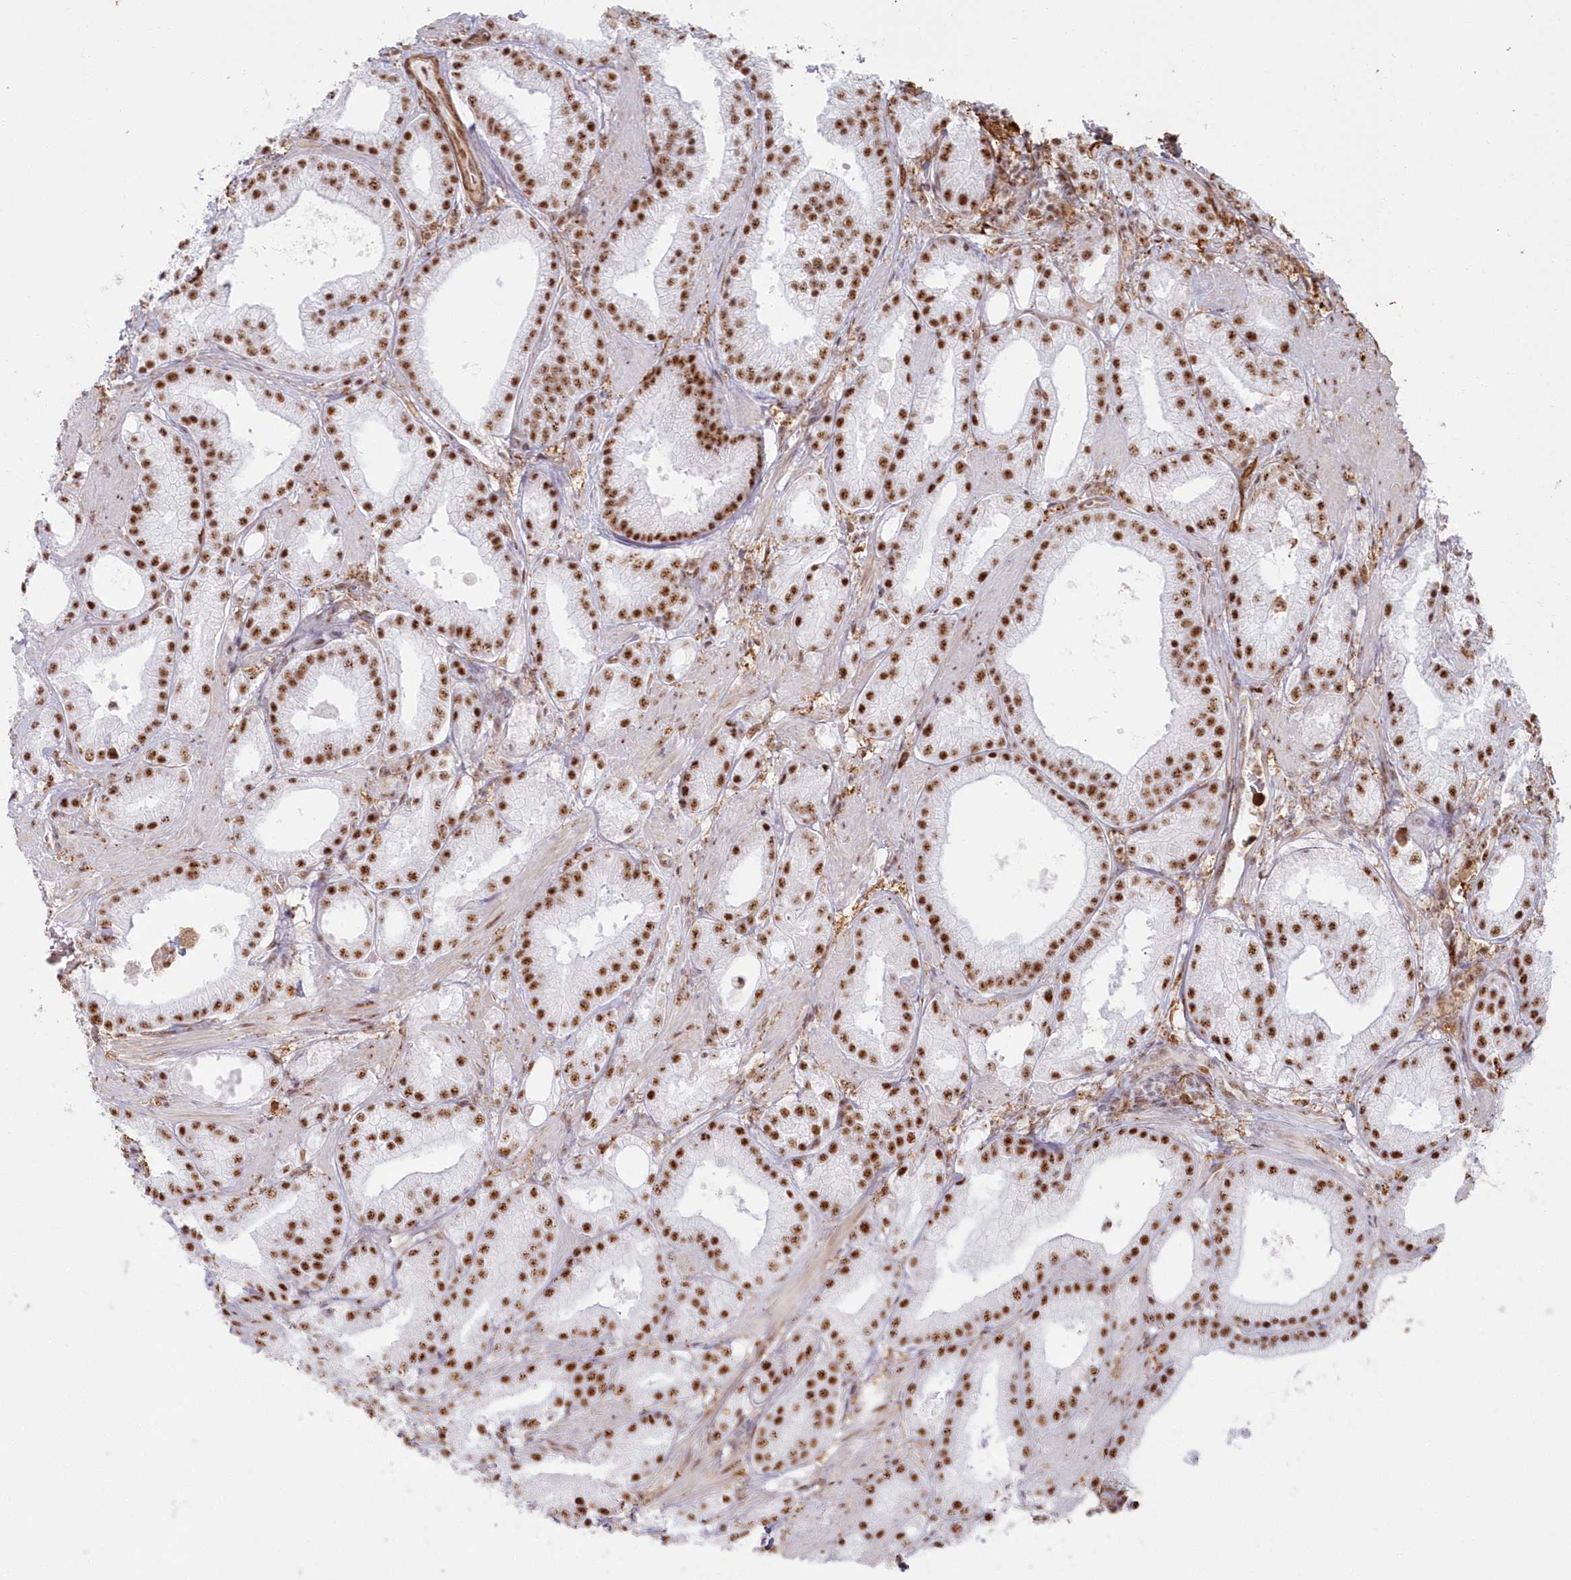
{"staining": {"intensity": "moderate", "quantity": ">75%", "location": "nuclear"}, "tissue": "prostate cancer", "cell_type": "Tumor cells", "image_type": "cancer", "snomed": [{"axis": "morphology", "description": "Adenocarcinoma, Low grade"}, {"axis": "topography", "description": "Prostate"}], "caption": "A micrograph showing moderate nuclear positivity in approximately >75% of tumor cells in prostate adenocarcinoma (low-grade), as visualized by brown immunohistochemical staining.", "gene": "DDX46", "patient": {"sex": "male", "age": 67}}